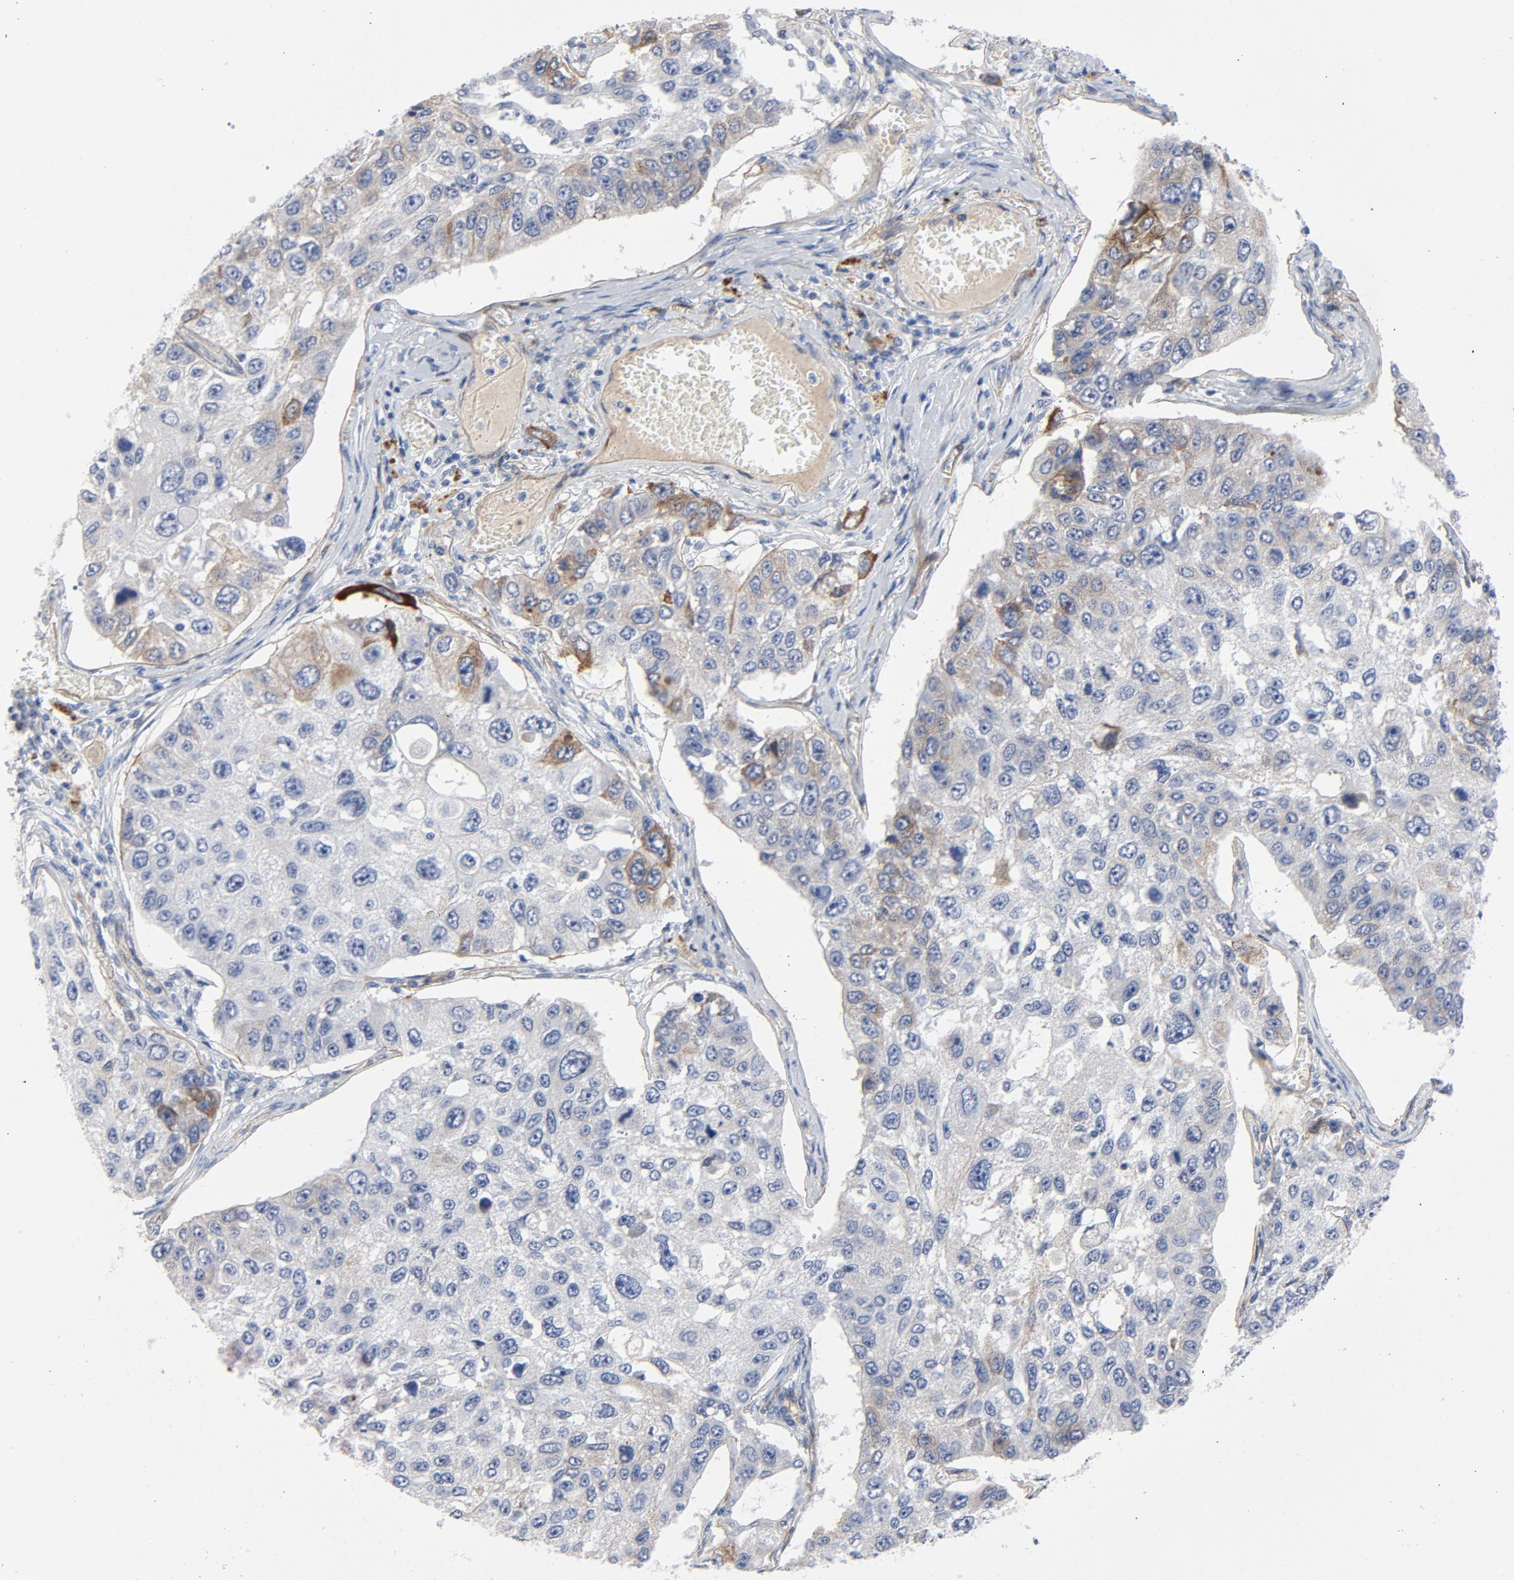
{"staining": {"intensity": "moderate", "quantity": "25%-75%", "location": "cytoplasmic/membranous"}, "tissue": "lung cancer", "cell_type": "Tumor cells", "image_type": "cancer", "snomed": [{"axis": "morphology", "description": "Squamous cell carcinoma, NOS"}, {"axis": "topography", "description": "Lung"}], "caption": "This is a photomicrograph of IHC staining of lung cancer, which shows moderate expression in the cytoplasmic/membranous of tumor cells.", "gene": "LAMC1", "patient": {"sex": "male", "age": 71}}